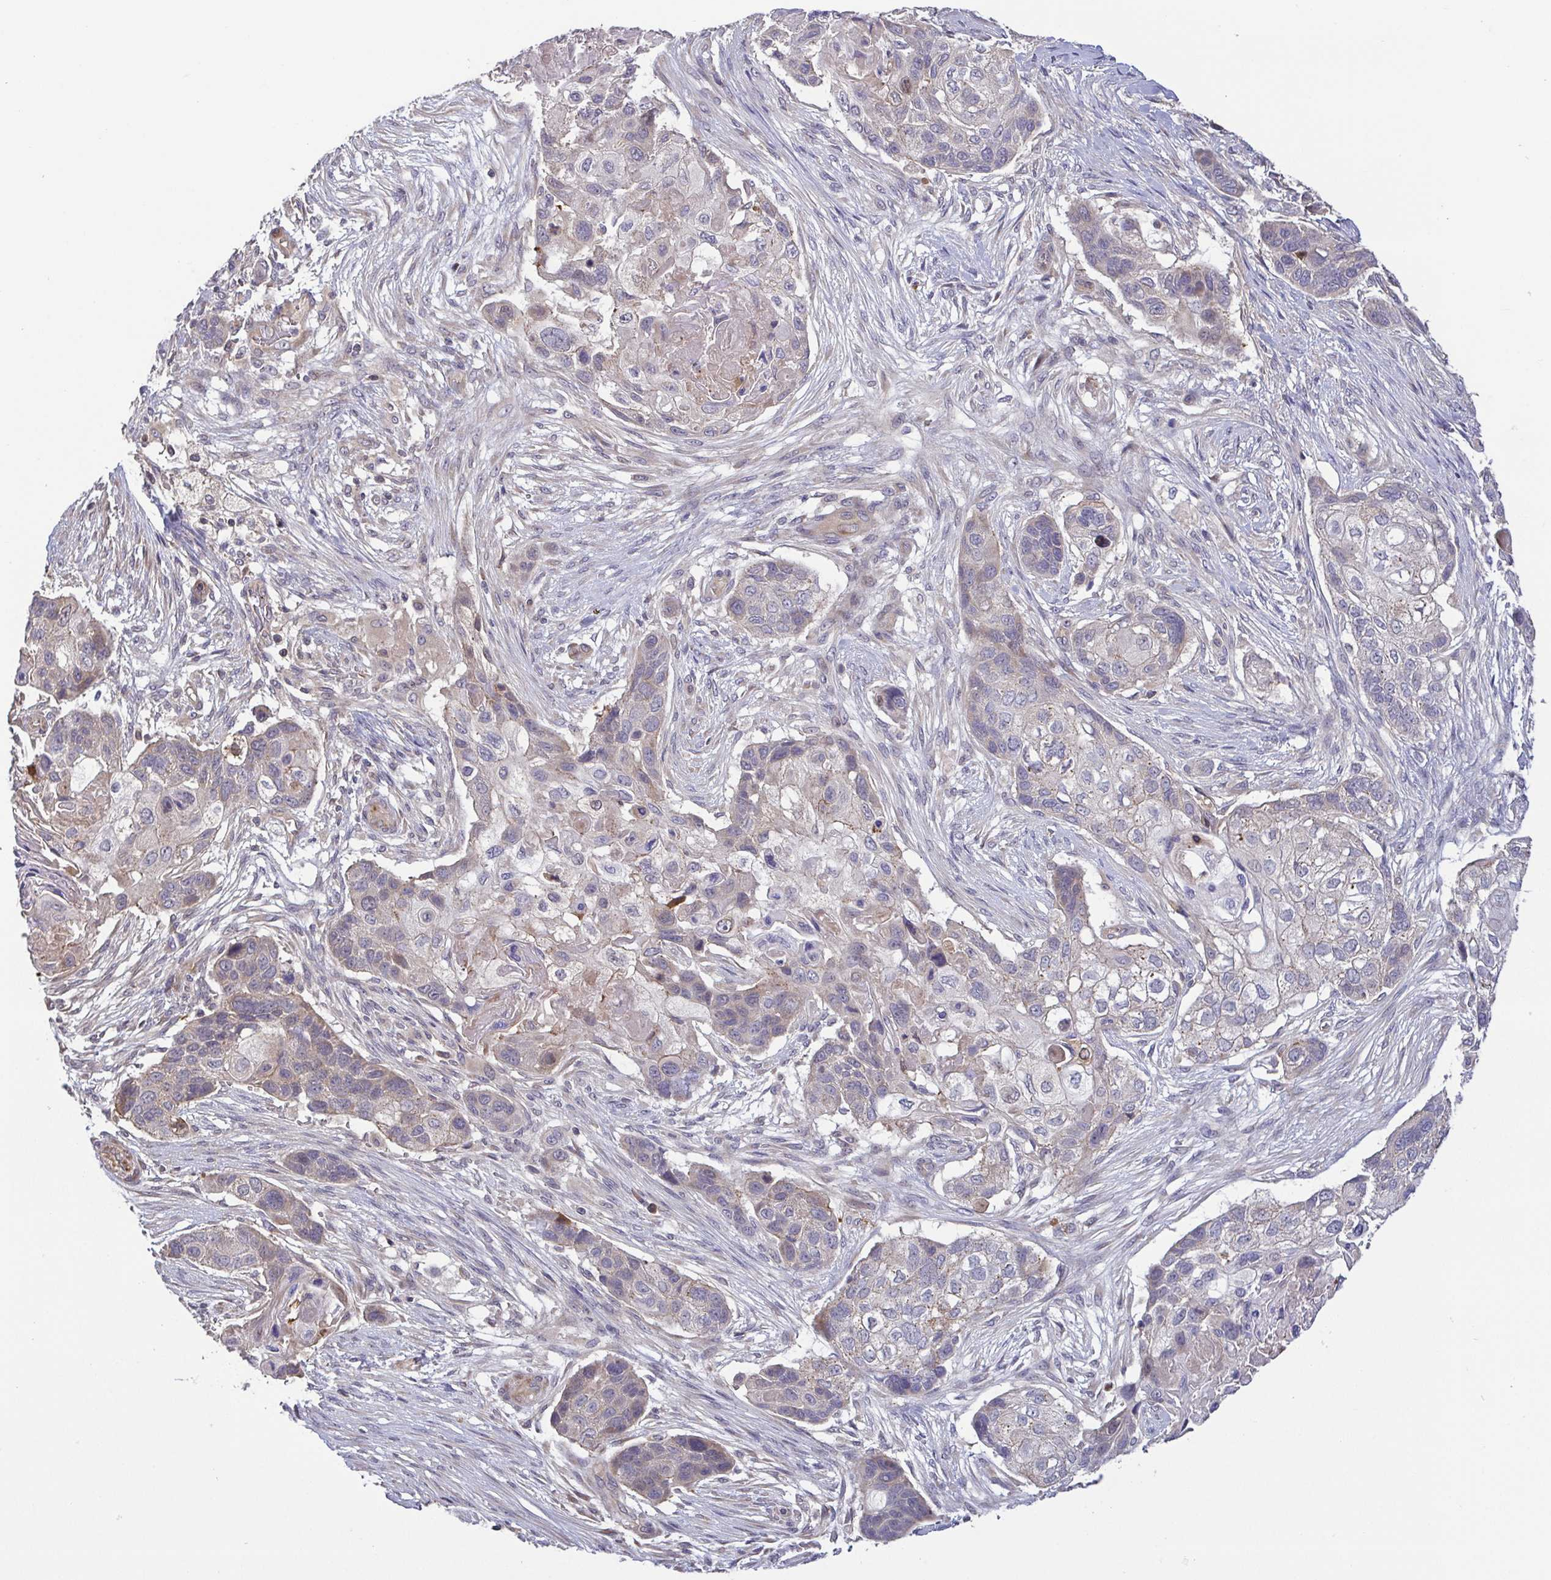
{"staining": {"intensity": "weak", "quantity": "25%-75%", "location": "cytoplasmic/membranous"}, "tissue": "lung cancer", "cell_type": "Tumor cells", "image_type": "cancer", "snomed": [{"axis": "morphology", "description": "Squamous cell carcinoma, NOS"}, {"axis": "topography", "description": "Lung"}], "caption": "There is low levels of weak cytoplasmic/membranous positivity in tumor cells of squamous cell carcinoma (lung), as demonstrated by immunohistochemical staining (brown color).", "gene": "OSBPL7", "patient": {"sex": "male", "age": 69}}